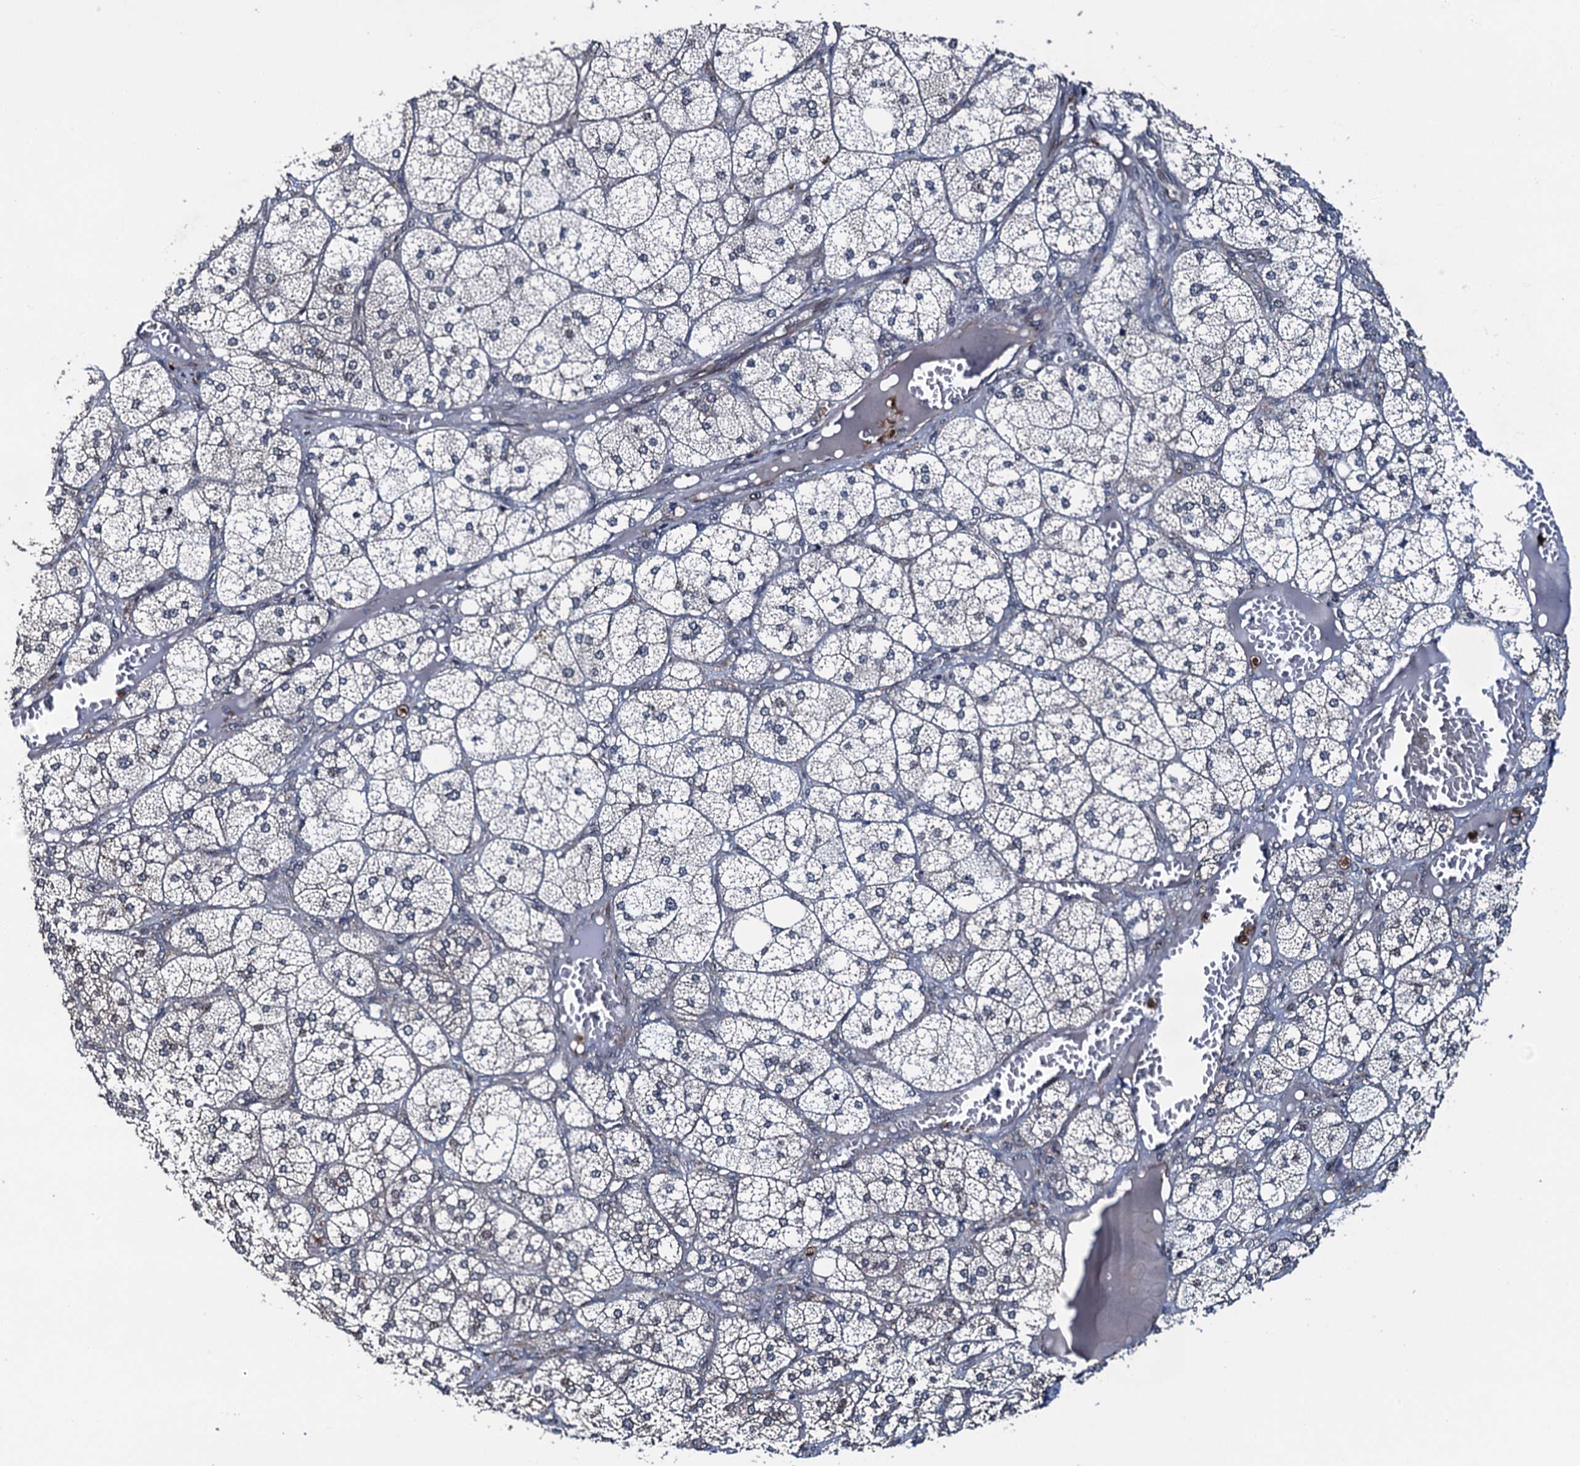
{"staining": {"intensity": "weak", "quantity": "<25%", "location": "cytoplasmic/membranous"}, "tissue": "adrenal gland", "cell_type": "Glandular cells", "image_type": "normal", "snomed": [{"axis": "morphology", "description": "Normal tissue, NOS"}, {"axis": "topography", "description": "Adrenal gland"}], "caption": "High power microscopy histopathology image of an immunohistochemistry (IHC) histopathology image of normal adrenal gland, revealing no significant positivity in glandular cells.", "gene": "WHAMM", "patient": {"sex": "female", "age": 61}}